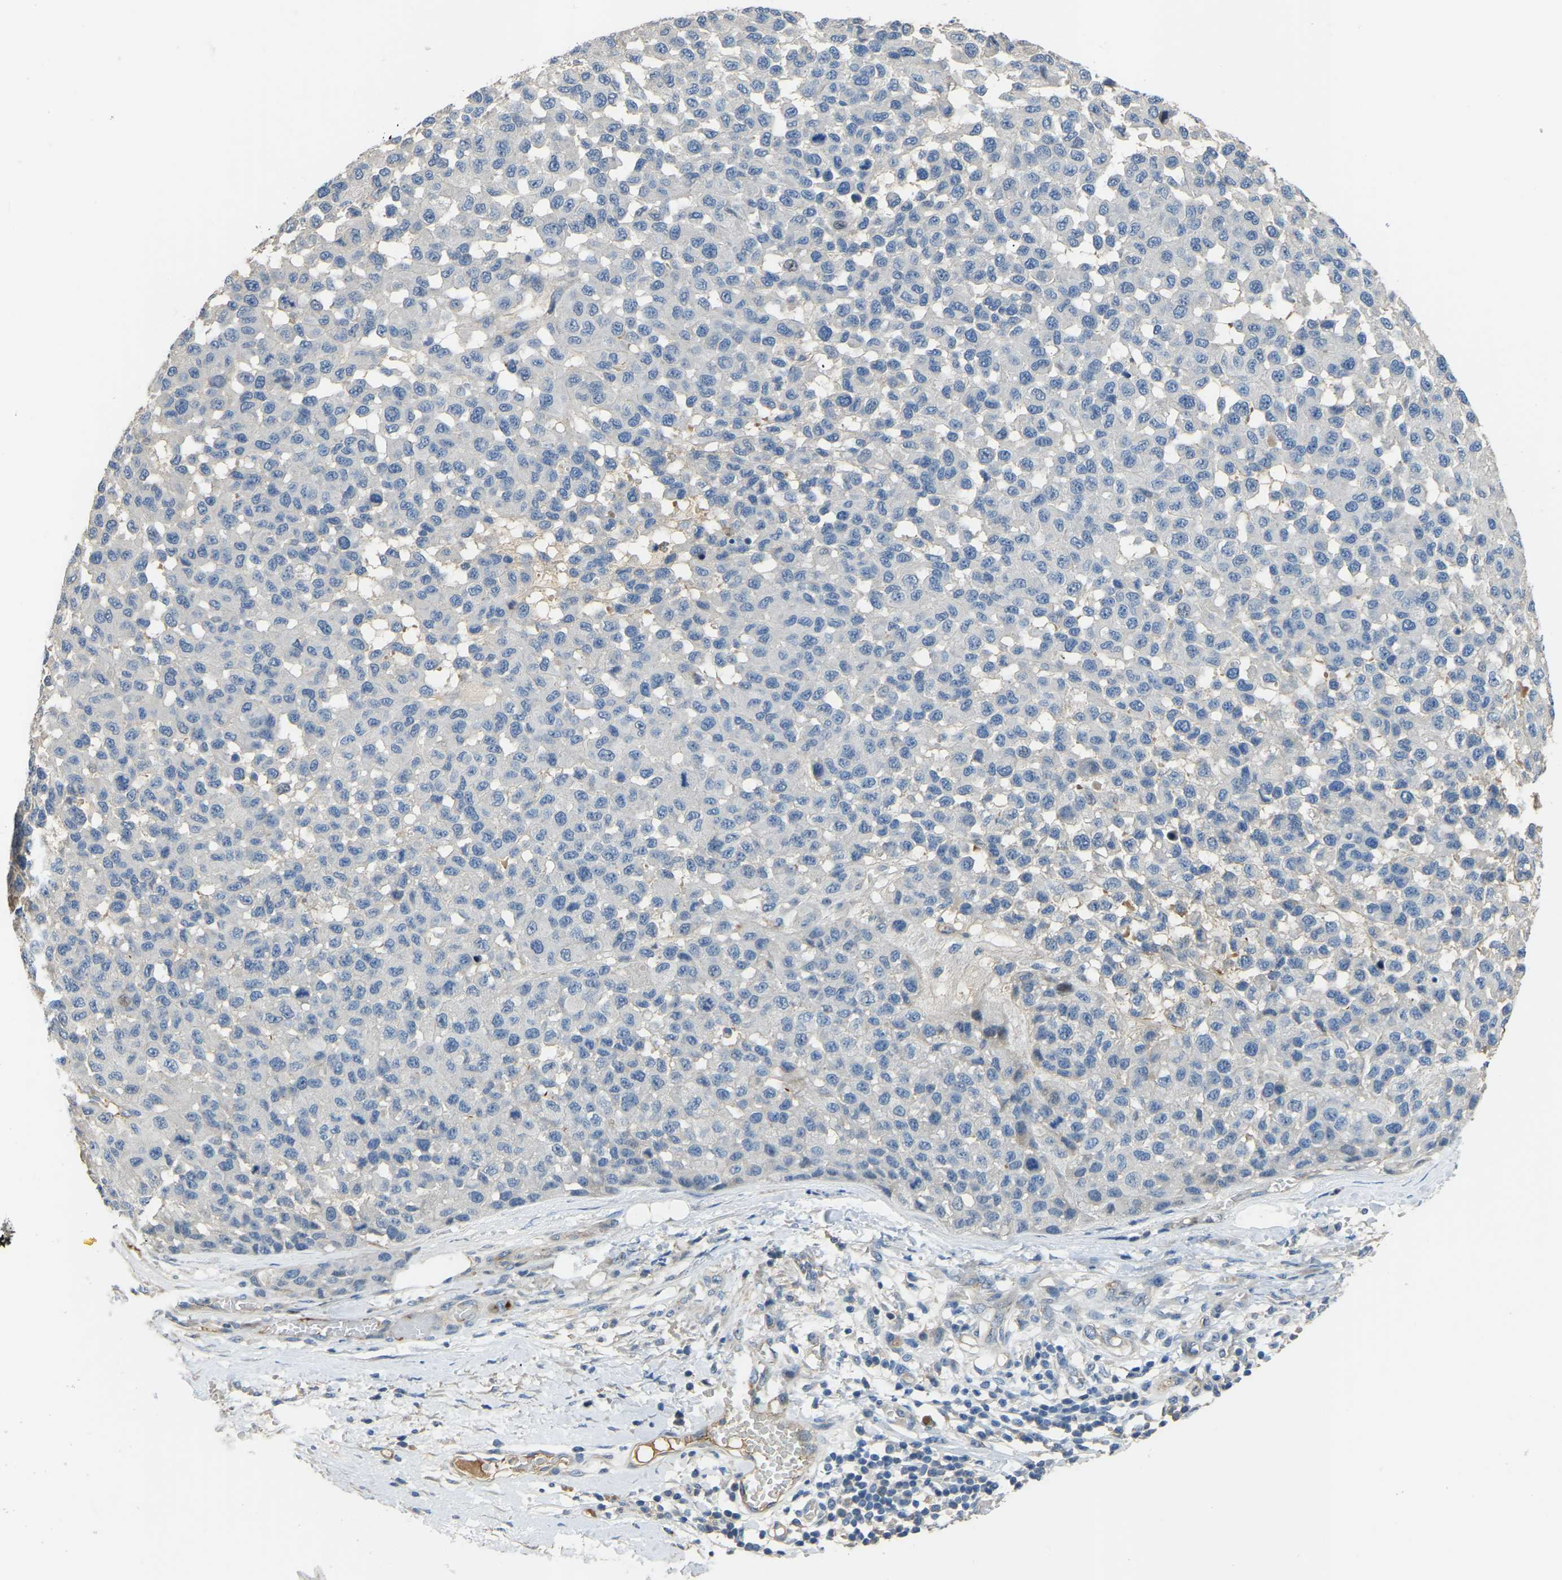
{"staining": {"intensity": "negative", "quantity": "none", "location": "none"}, "tissue": "melanoma", "cell_type": "Tumor cells", "image_type": "cancer", "snomed": [{"axis": "morphology", "description": "Malignant melanoma, NOS"}, {"axis": "topography", "description": "Skin"}], "caption": "Human malignant melanoma stained for a protein using IHC reveals no expression in tumor cells.", "gene": "HIGD2B", "patient": {"sex": "male", "age": 62}}